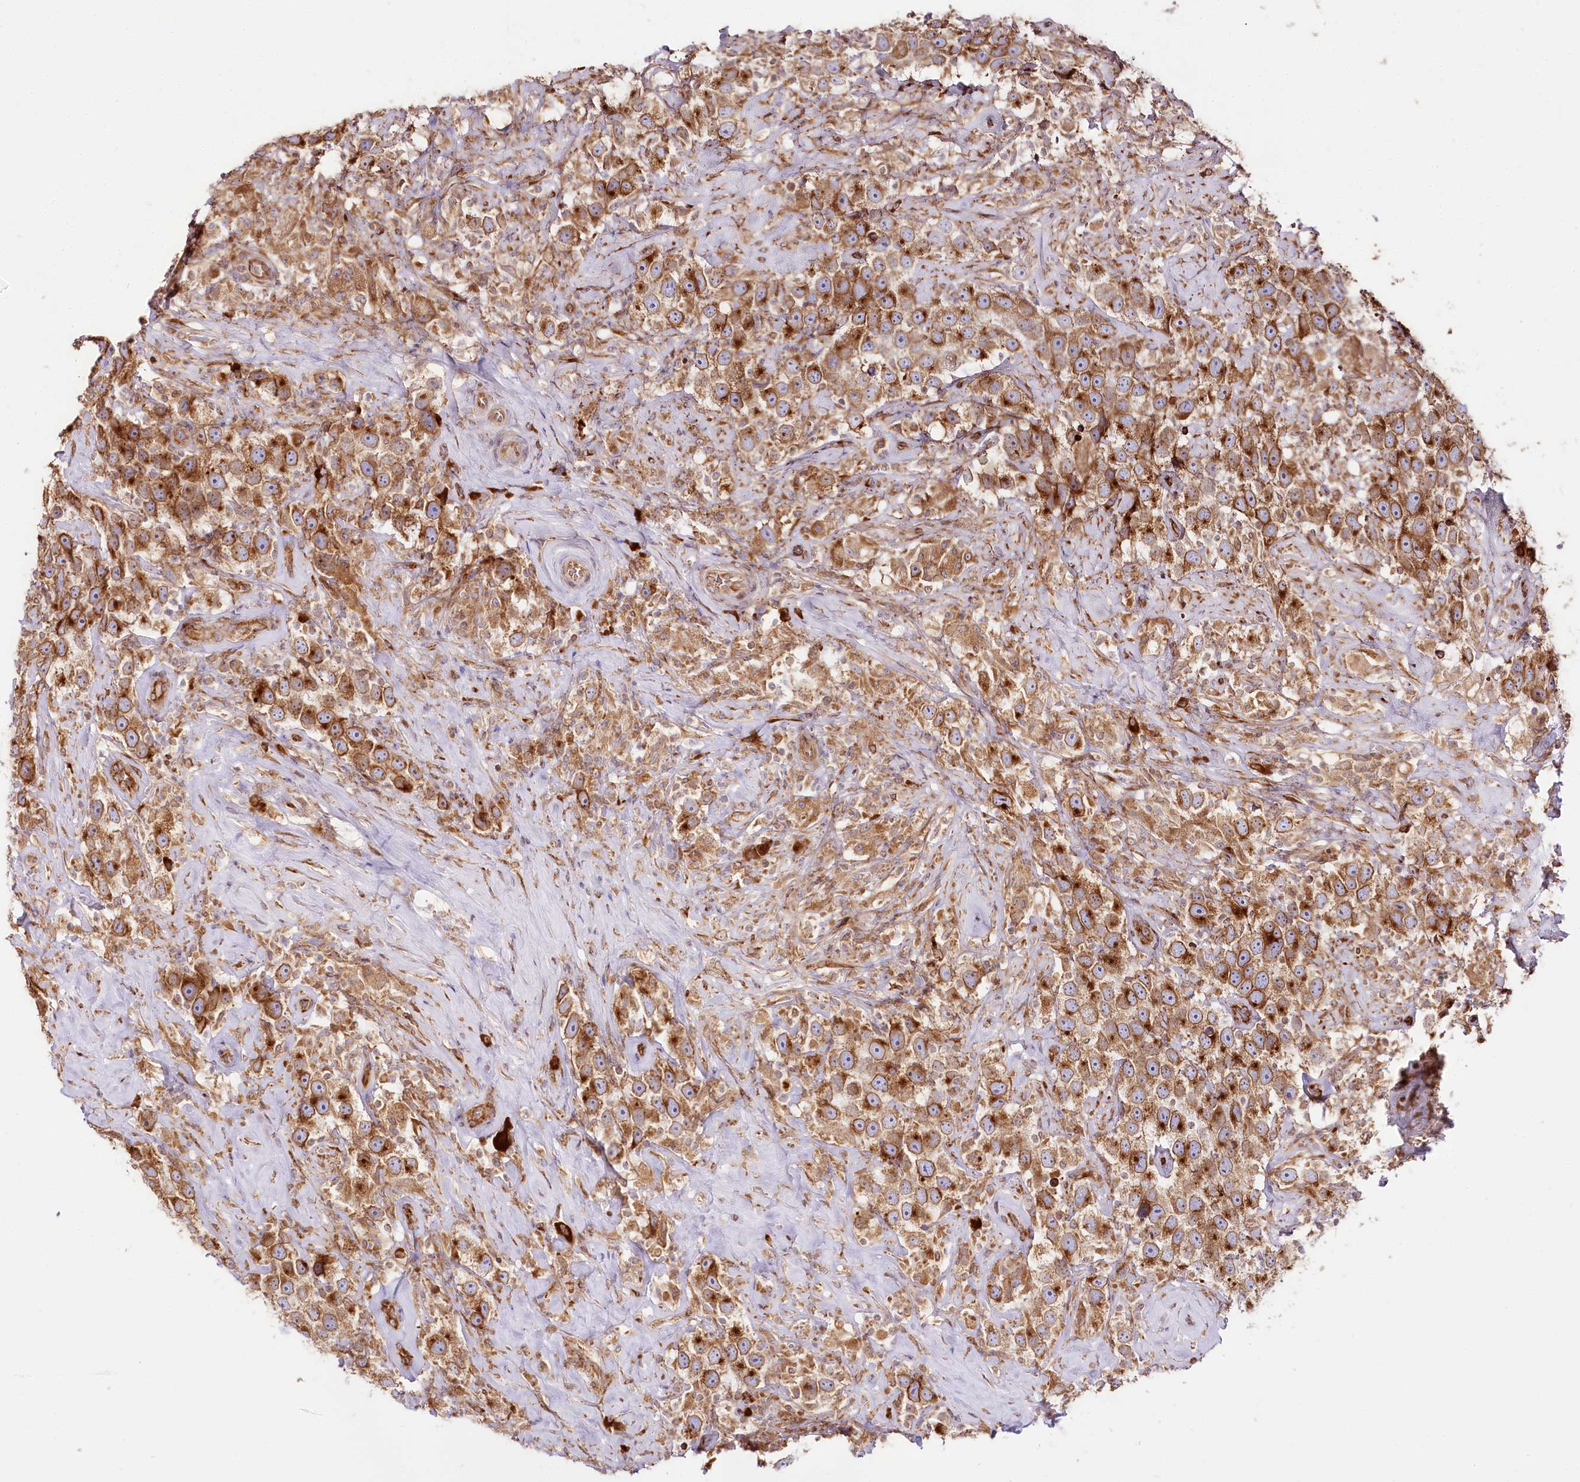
{"staining": {"intensity": "moderate", "quantity": ">75%", "location": "cytoplasmic/membranous"}, "tissue": "testis cancer", "cell_type": "Tumor cells", "image_type": "cancer", "snomed": [{"axis": "morphology", "description": "Seminoma, NOS"}, {"axis": "topography", "description": "Testis"}], "caption": "Approximately >75% of tumor cells in testis cancer (seminoma) show moderate cytoplasmic/membranous protein staining as visualized by brown immunohistochemical staining.", "gene": "CNPY2", "patient": {"sex": "male", "age": 49}}